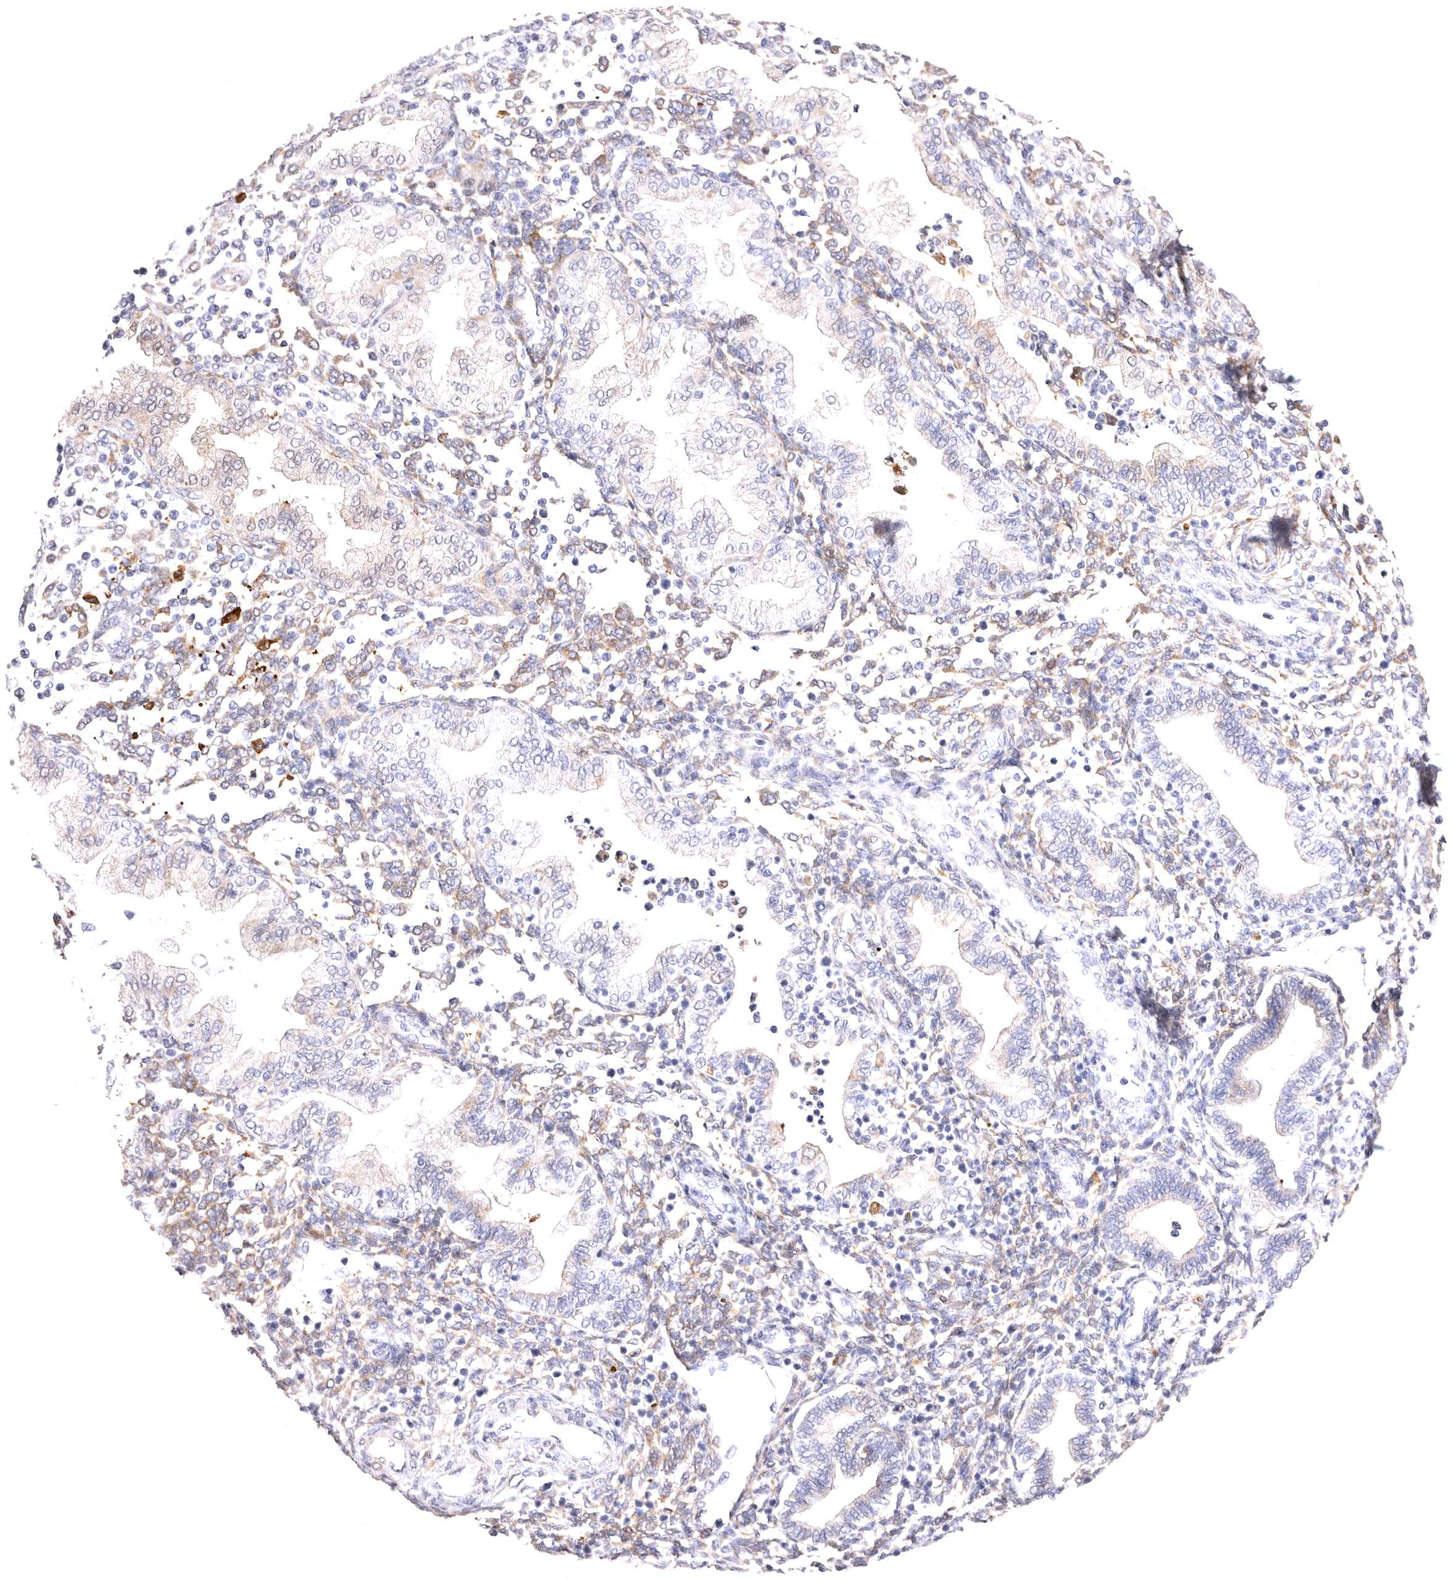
{"staining": {"intensity": "weak", "quantity": "<25%", "location": "cytoplasmic/membranous"}, "tissue": "endometrium", "cell_type": "Cells in endometrial stroma", "image_type": "normal", "snomed": [{"axis": "morphology", "description": "Normal tissue, NOS"}, {"axis": "topography", "description": "Endometrium"}], "caption": "This is a micrograph of immunohistochemistry (IHC) staining of unremarkable endometrium, which shows no expression in cells in endometrial stroma.", "gene": "VPS45", "patient": {"sex": "female", "age": 53}}